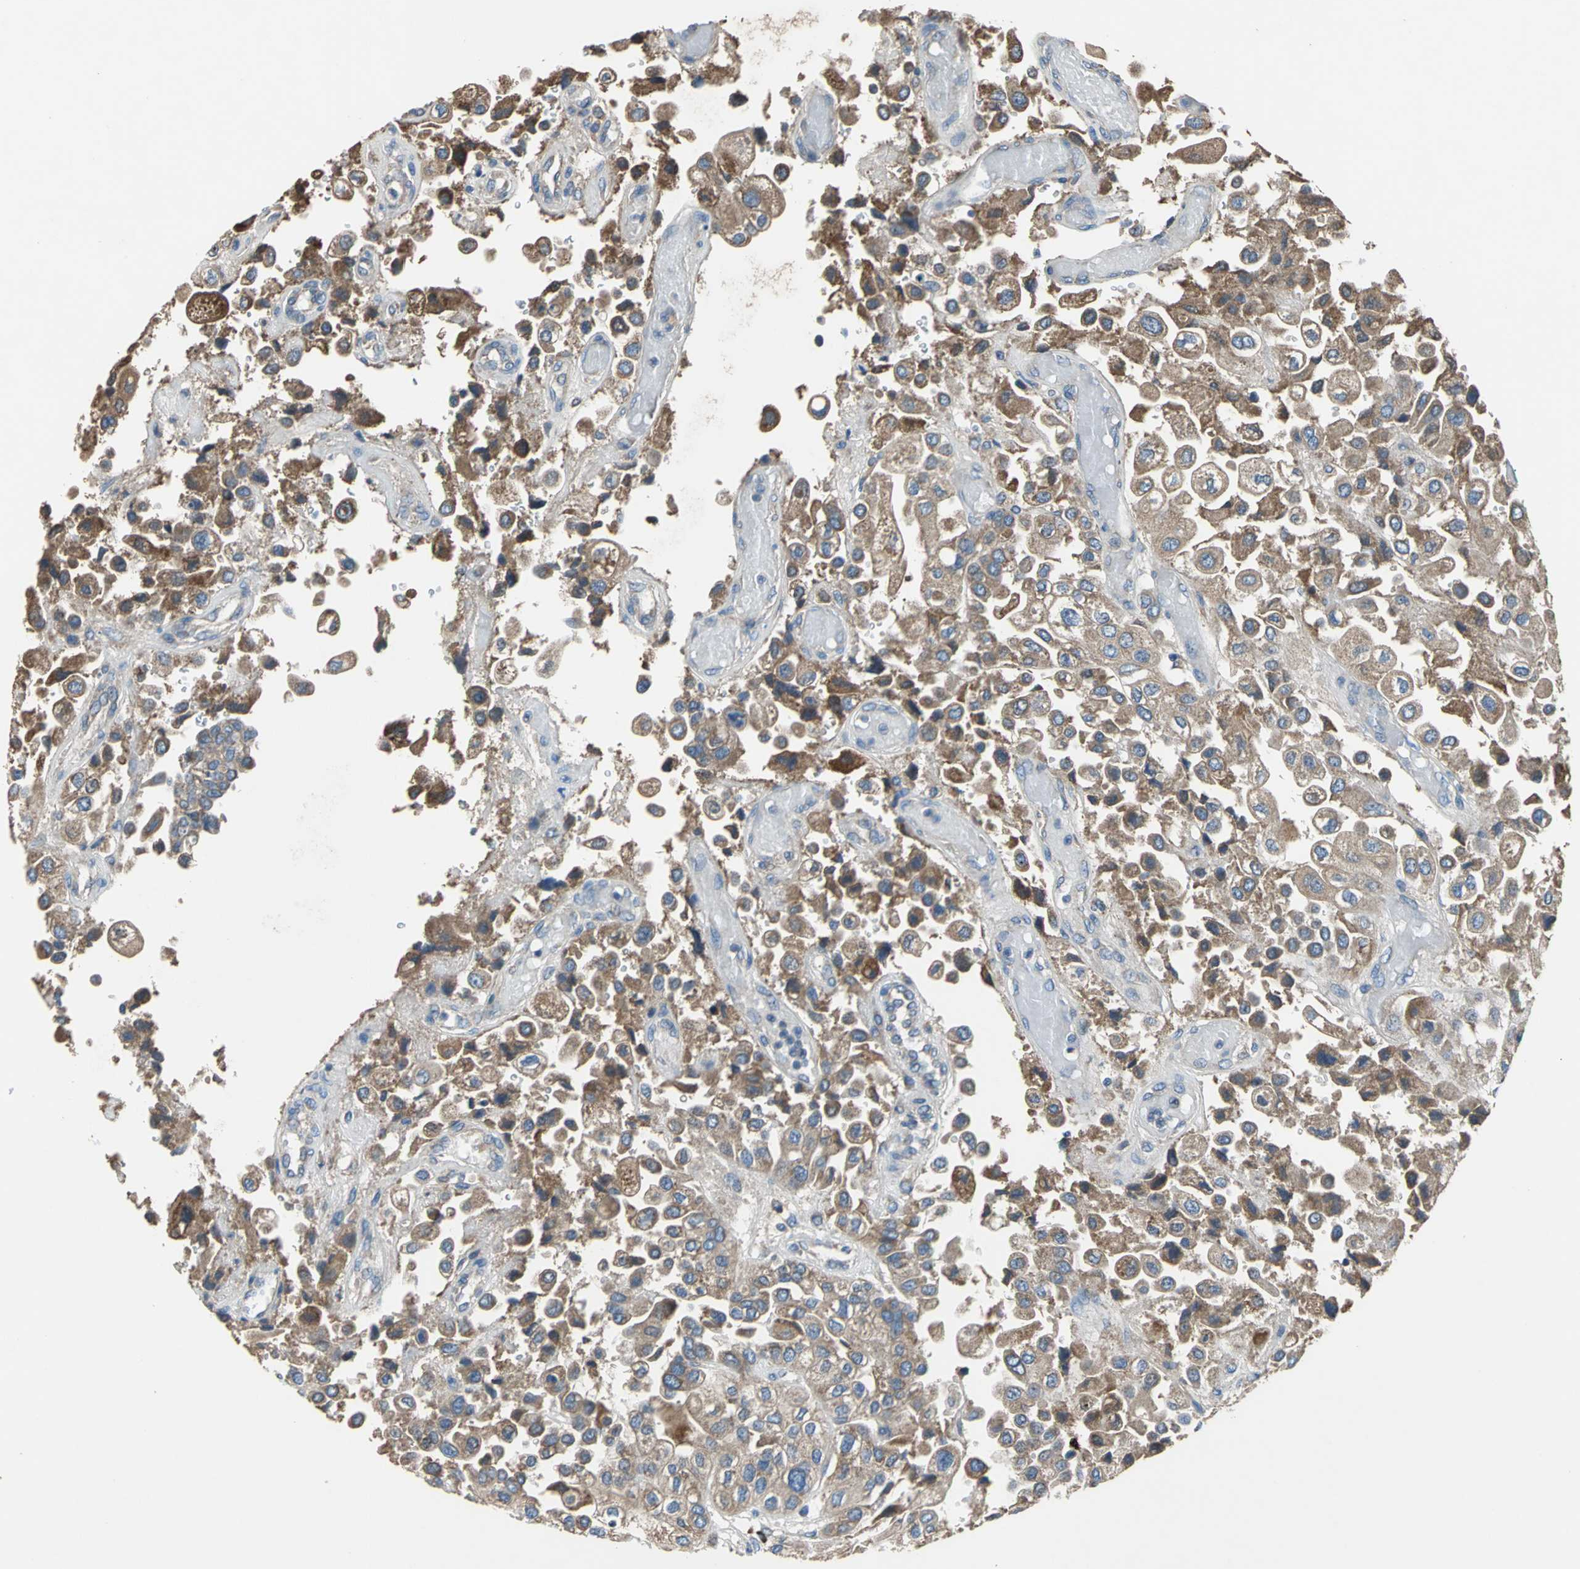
{"staining": {"intensity": "moderate", "quantity": ">75%", "location": "cytoplasmic/membranous"}, "tissue": "urothelial cancer", "cell_type": "Tumor cells", "image_type": "cancer", "snomed": [{"axis": "morphology", "description": "Urothelial carcinoma, High grade"}, {"axis": "topography", "description": "Urinary bladder"}], "caption": "A histopathology image showing moderate cytoplasmic/membranous staining in about >75% of tumor cells in high-grade urothelial carcinoma, as visualized by brown immunohistochemical staining.", "gene": "HEPH", "patient": {"sex": "female", "age": 64}}